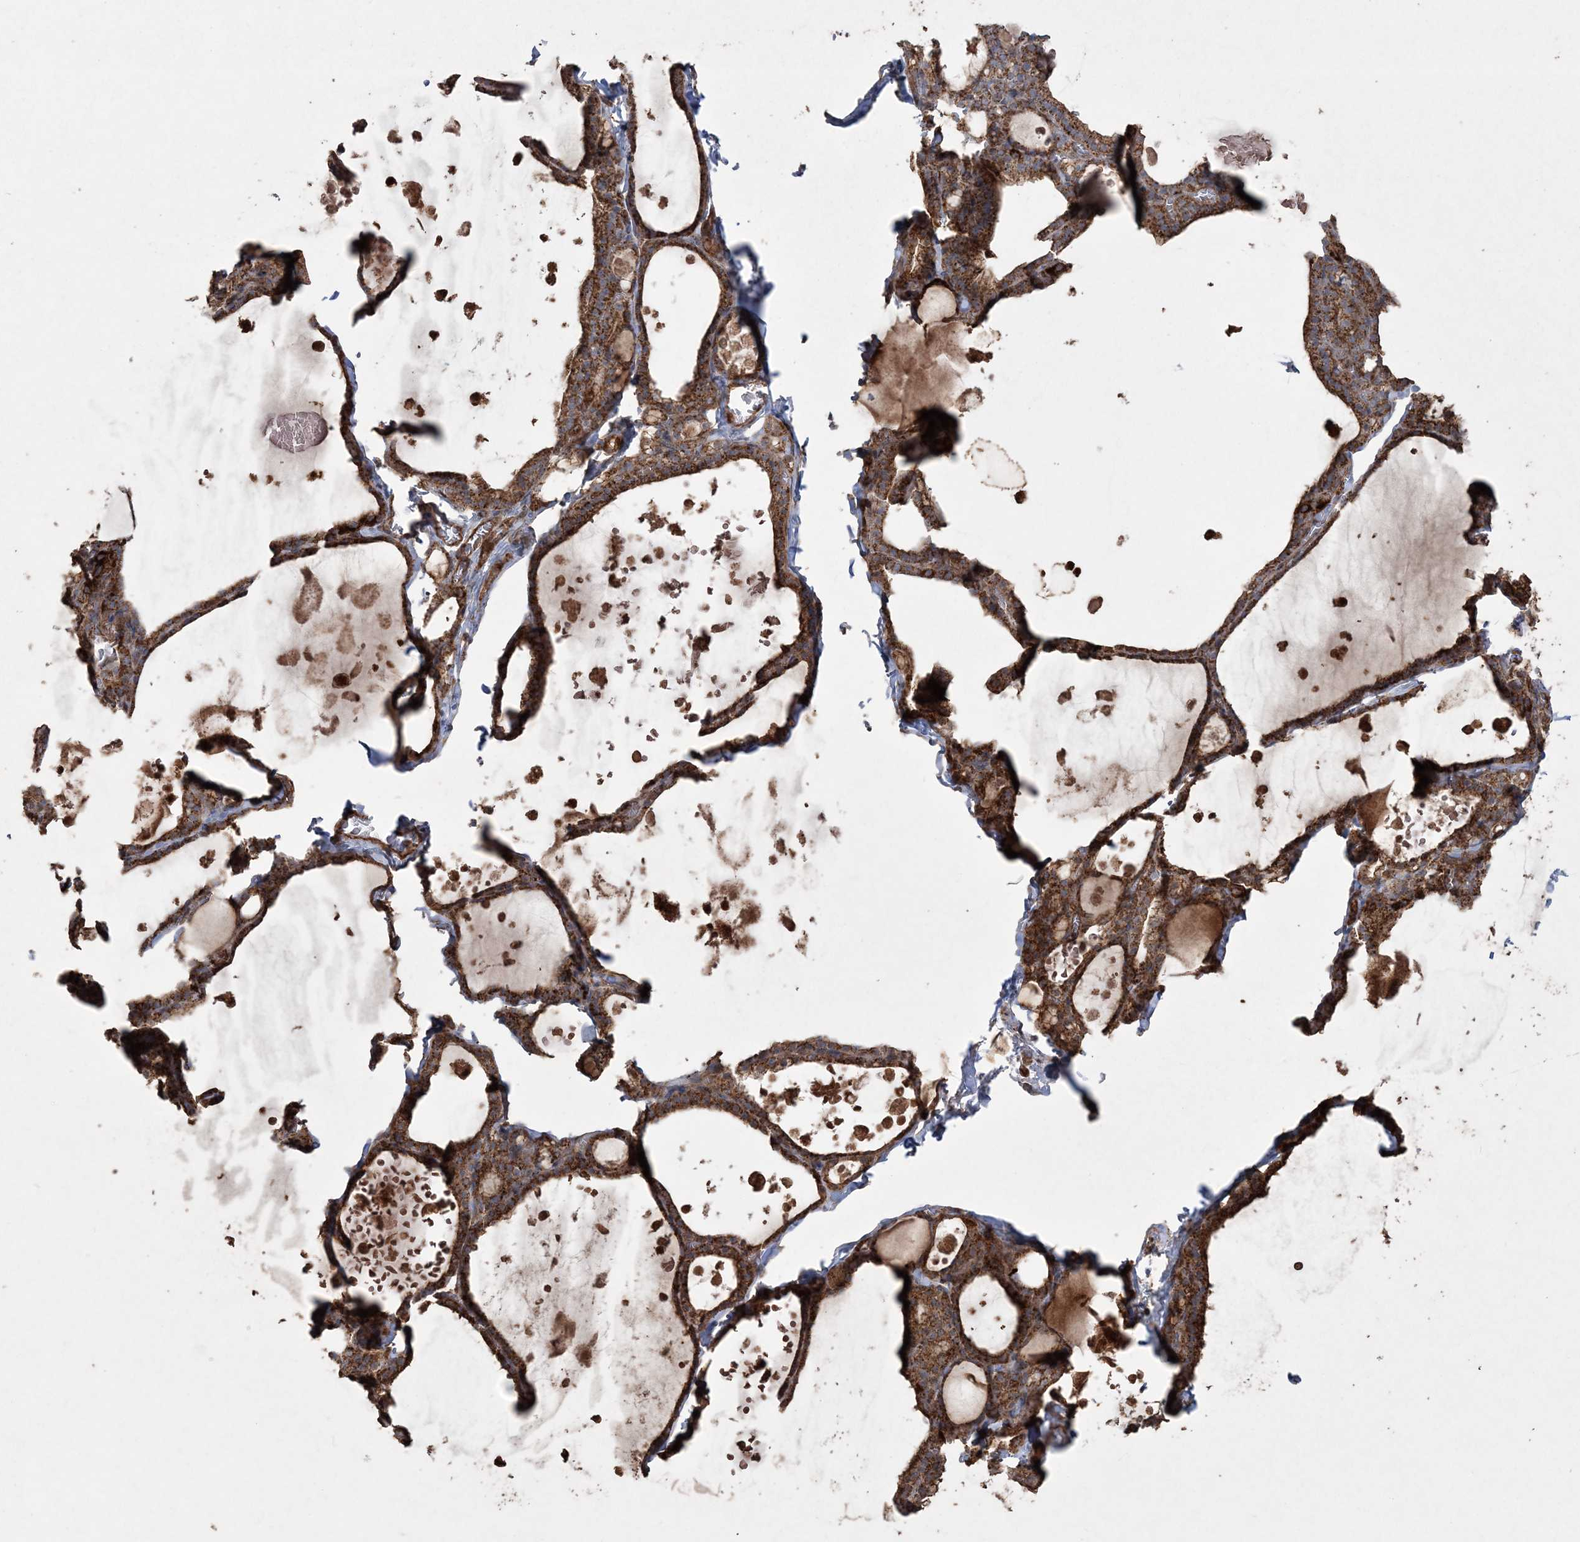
{"staining": {"intensity": "moderate", "quantity": ">75%", "location": "cytoplasmic/membranous"}, "tissue": "thyroid gland", "cell_type": "Glandular cells", "image_type": "normal", "snomed": [{"axis": "morphology", "description": "Normal tissue, NOS"}, {"axis": "topography", "description": "Thyroid gland"}], "caption": "This is a histology image of immunohistochemistry staining of normal thyroid gland, which shows moderate expression in the cytoplasmic/membranous of glandular cells.", "gene": "TTC7A", "patient": {"sex": "male", "age": 56}}